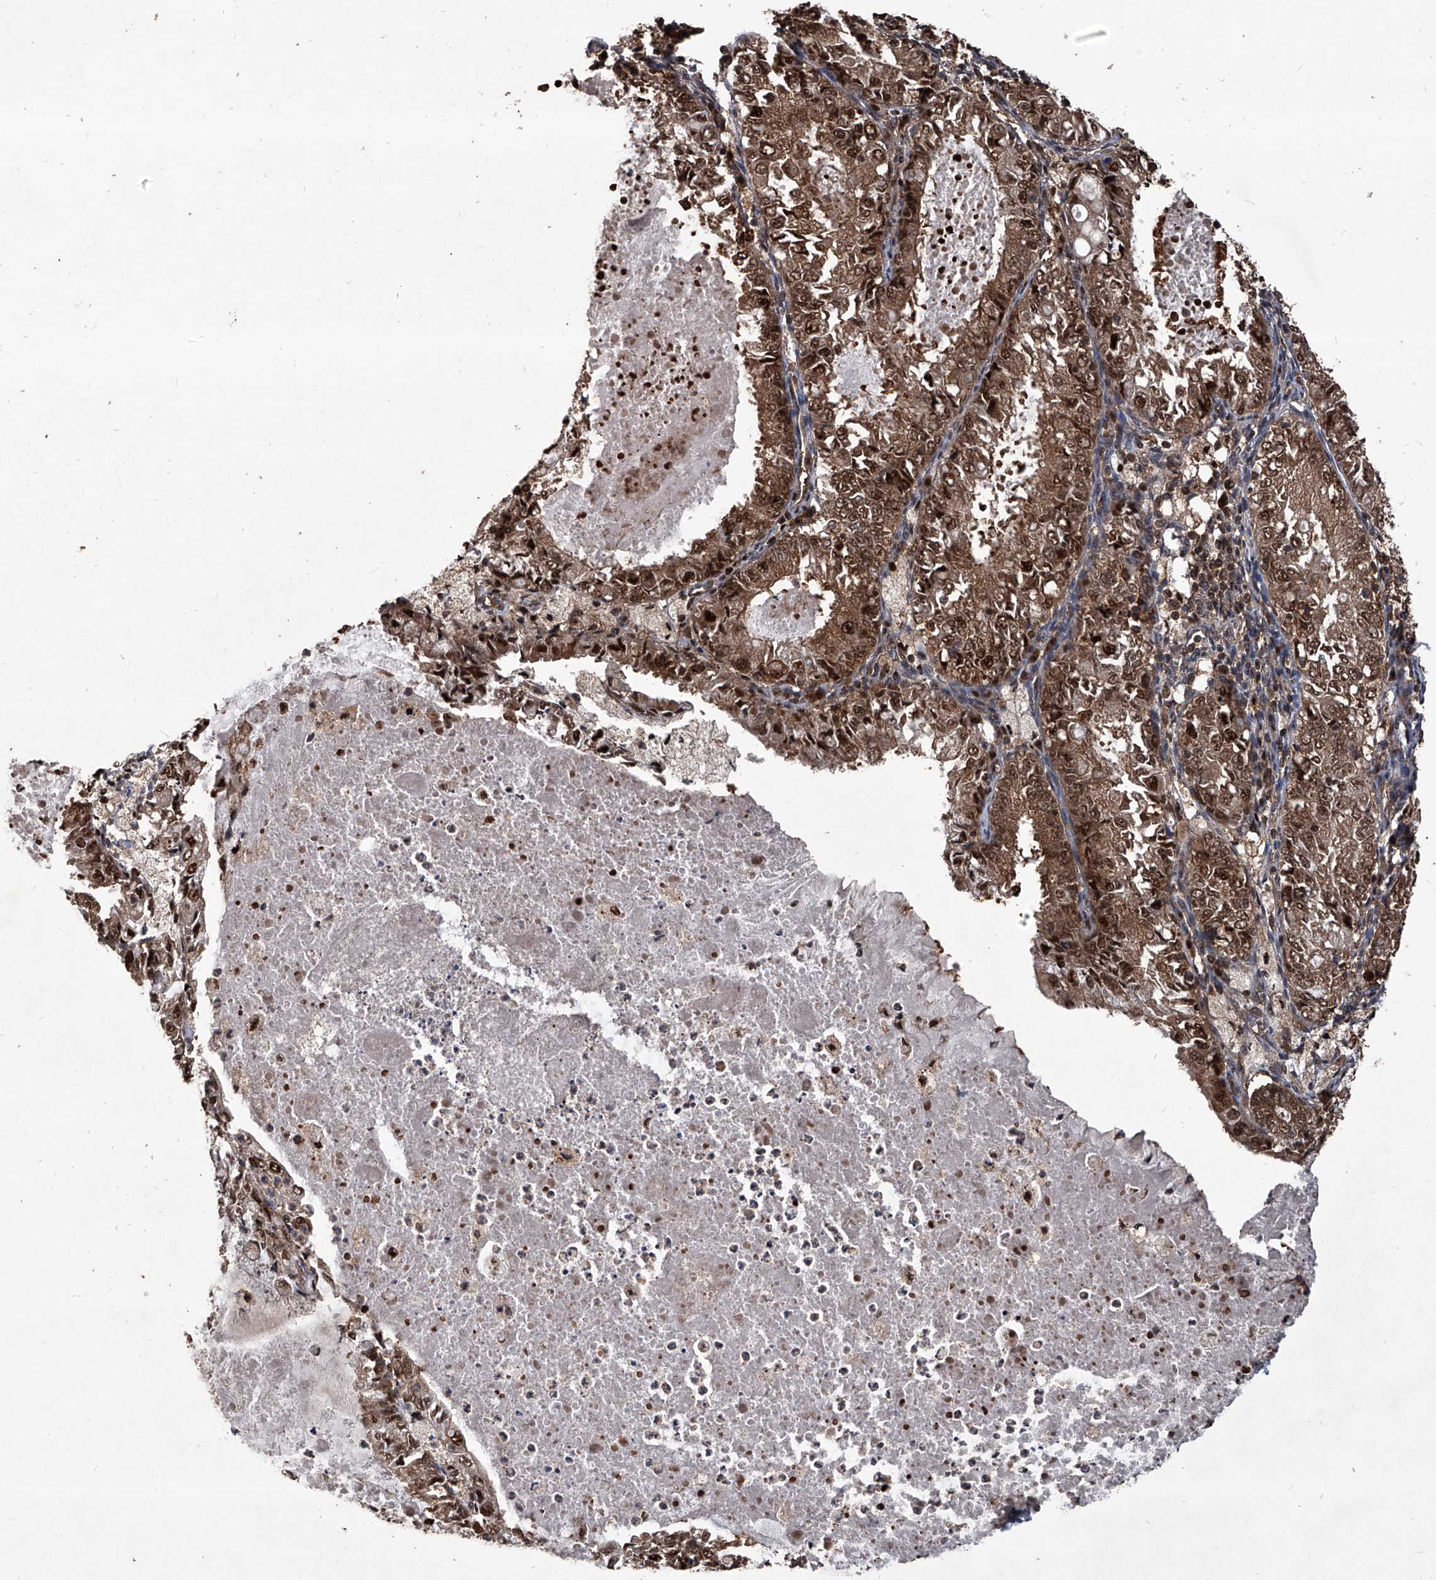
{"staining": {"intensity": "moderate", "quantity": ">75%", "location": "cytoplasmic/membranous,nuclear"}, "tissue": "endometrial cancer", "cell_type": "Tumor cells", "image_type": "cancer", "snomed": [{"axis": "morphology", "description": "Adenocarcinoma, NOS"}, {"axis": "topography", "description": "Endometrium"}], "caption": "High-power microscopy captured an immunohistochemistry image of endometrial cancer, revealing moderate cytoplasmic/membranous and nuclear positivity in approximately >75% of tumor cells. (DAB (3,3'-diaminobenzidine) = brown stain, brightfield microscopy at high magnification).", "gene": "PSMB1", "patient": {"sex": "female", "age": 57}}